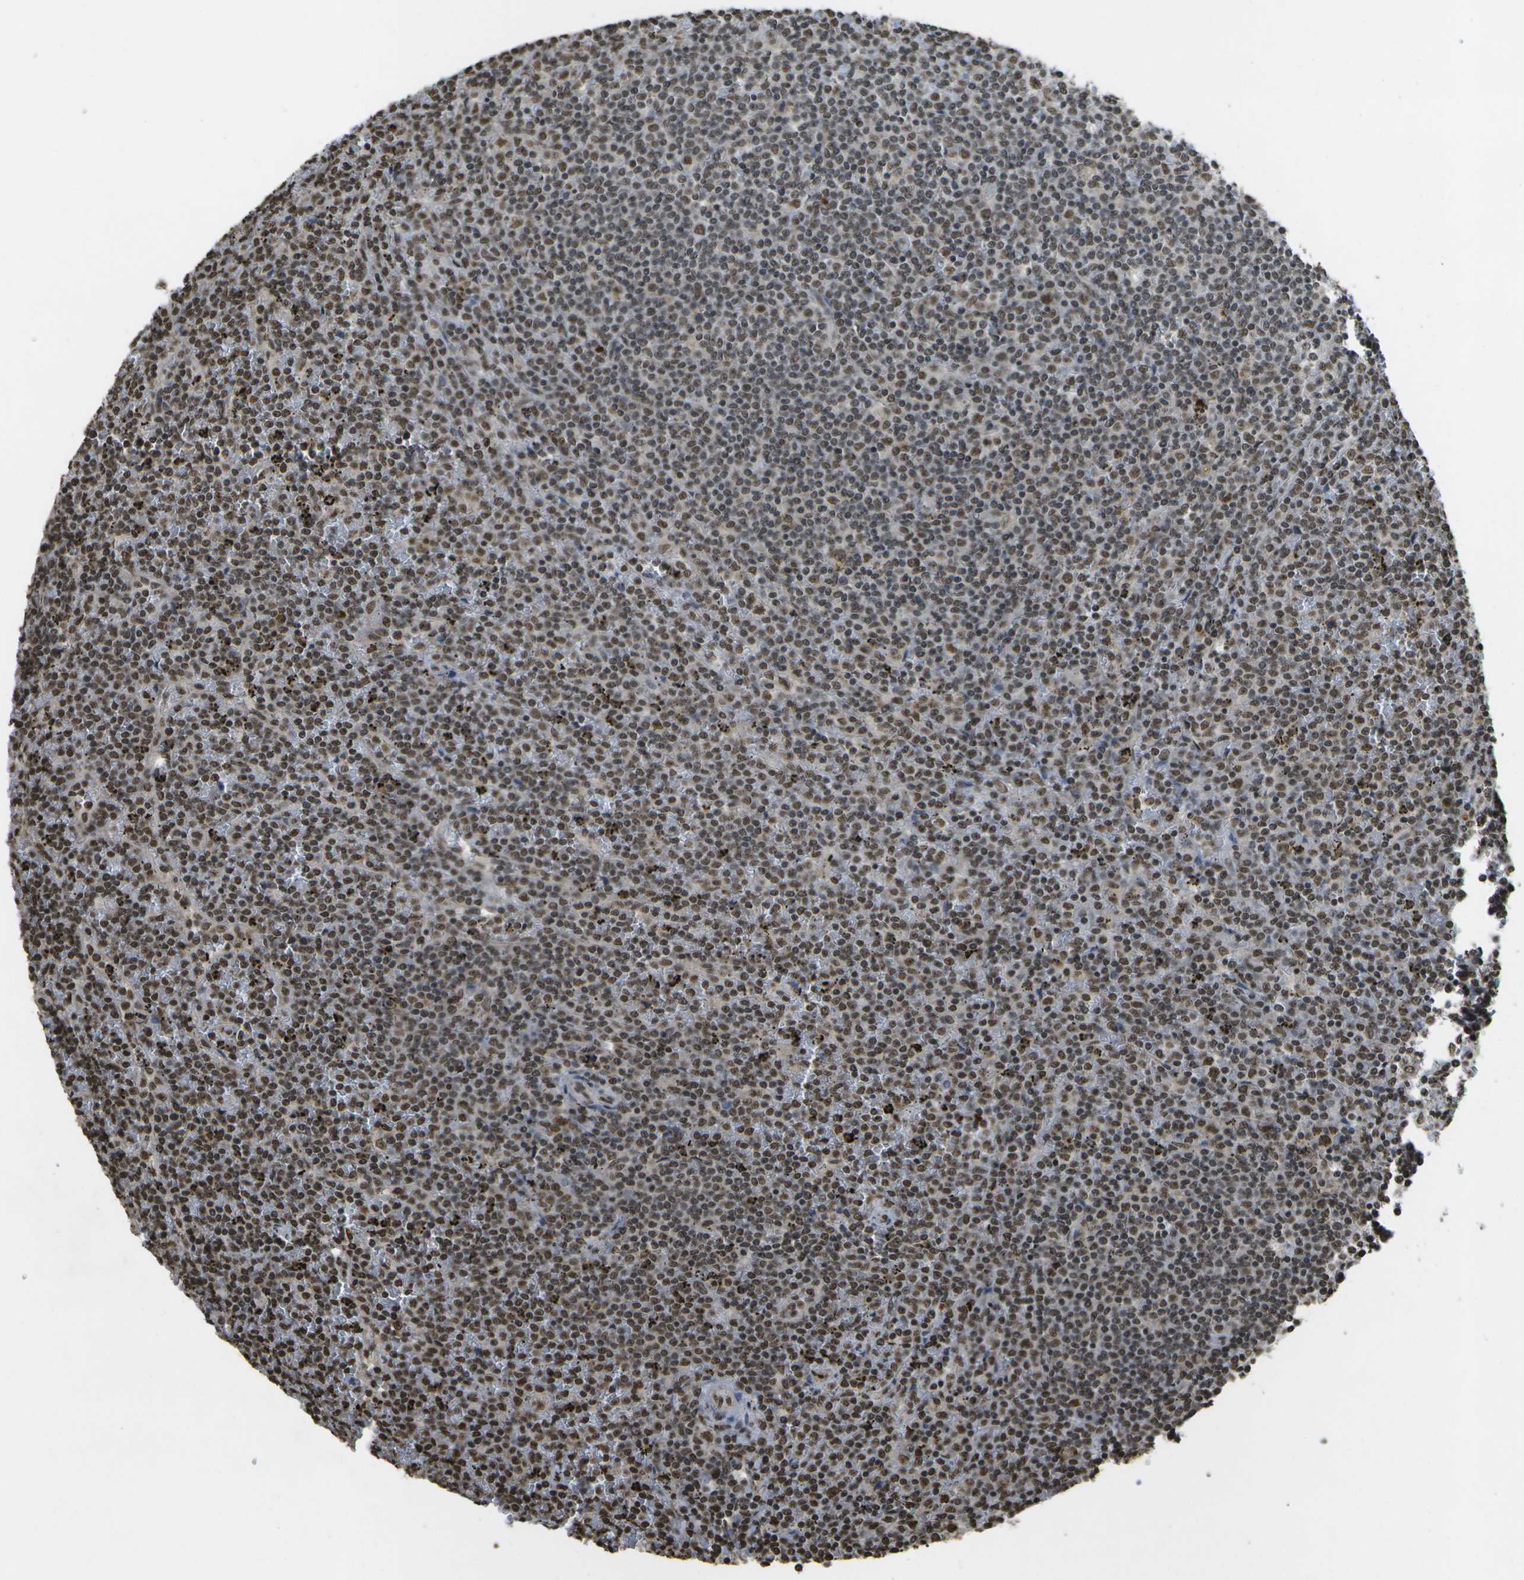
{"staining": {"intensity": "moderate", "quantity": ">75%", "location": "nuclear"}, "tissue": "lymphoma", "cell_type": "Tumor cells", "image_type": "cancer", "snomed": [{"axis": "morphology", "description": "Malignant lymphoma, non-Hodgkin's type, Low grade"}, {"axis": "topography", "description": "Spleen"}], "caption": "Lymphoma was stained to show a protein in brown. There is medium levels of moderate nuclear positivity in about >75% of tumor cells. The staining was performed using DAB, with brown indicating positive protein expression. Nuclei are stained blue with hematoxylin.", "gene": "SPEN", "patient": {"sex": "female", "age": 19}}